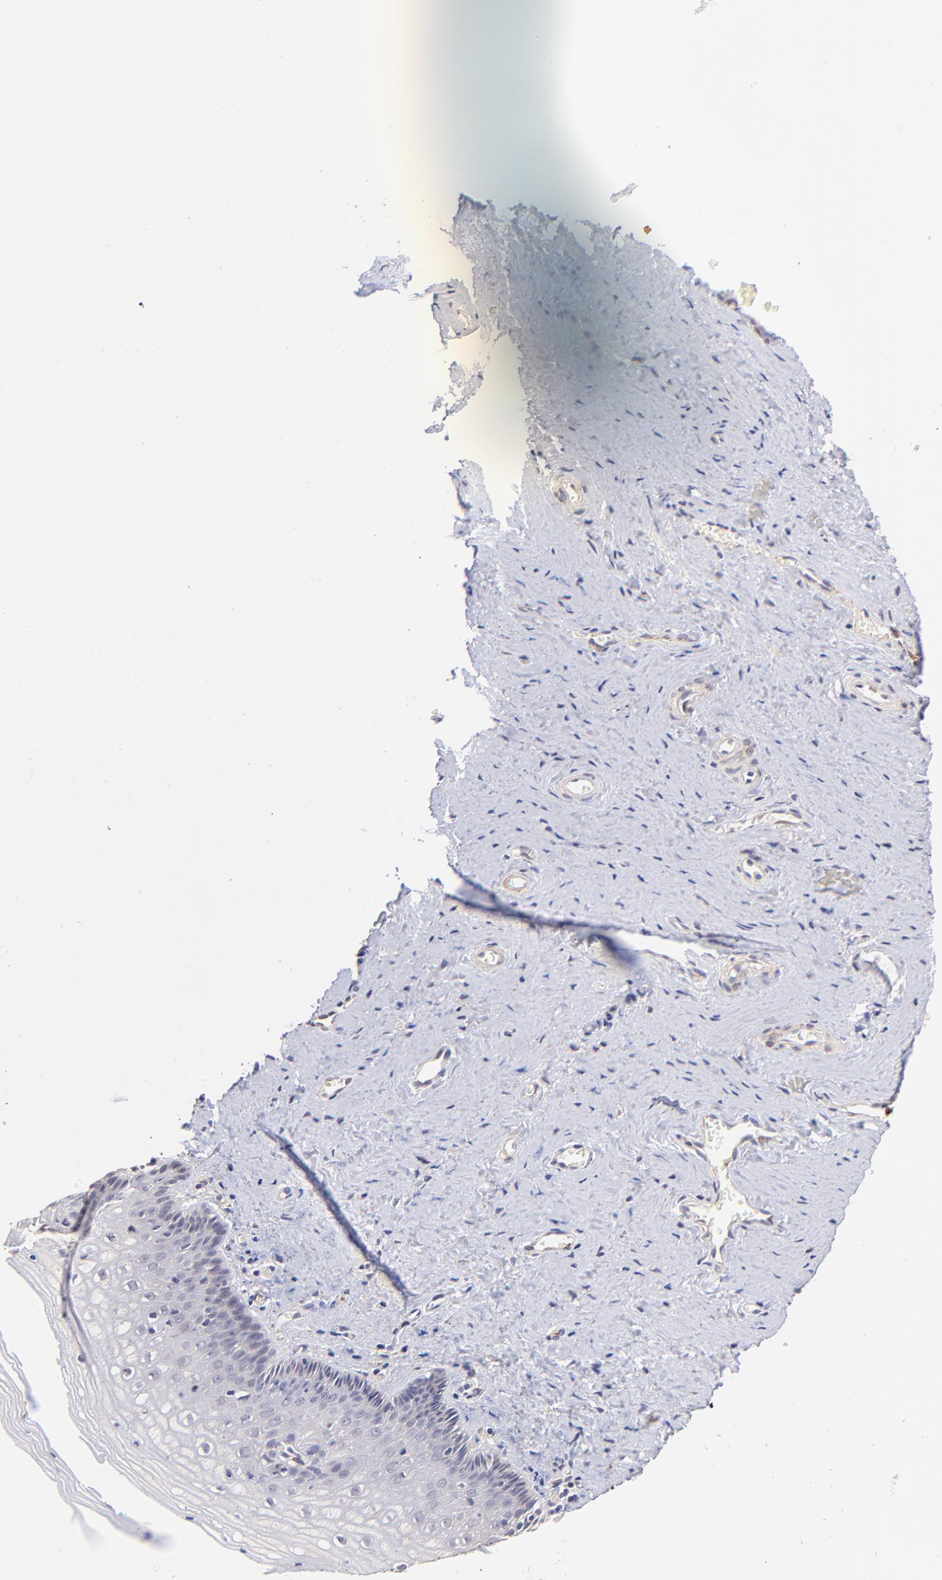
{"staining": {"intensity": "negative", "quantity": "none", "location": "none"}, "tissue": "vagina", "cell_type": "Squamous epithelial cells", "image_type": "normal", "snomed": [{"axis": "morphology", "description": "Normal tissue, NOS"}, {"axis": "topography", "description": "Vagina"}], "caption": "Immunohistochemistry (IHC) of normal vagina displays no positivity in squamous epithelial cells. The staining was performed using DAB to visualize the protein expression in brown, while the nuclei were stained in blue with hematoxylin (Magnification: 20x).", "gene": "SPARC", "patient": {"sex": "female", "age": 46}}